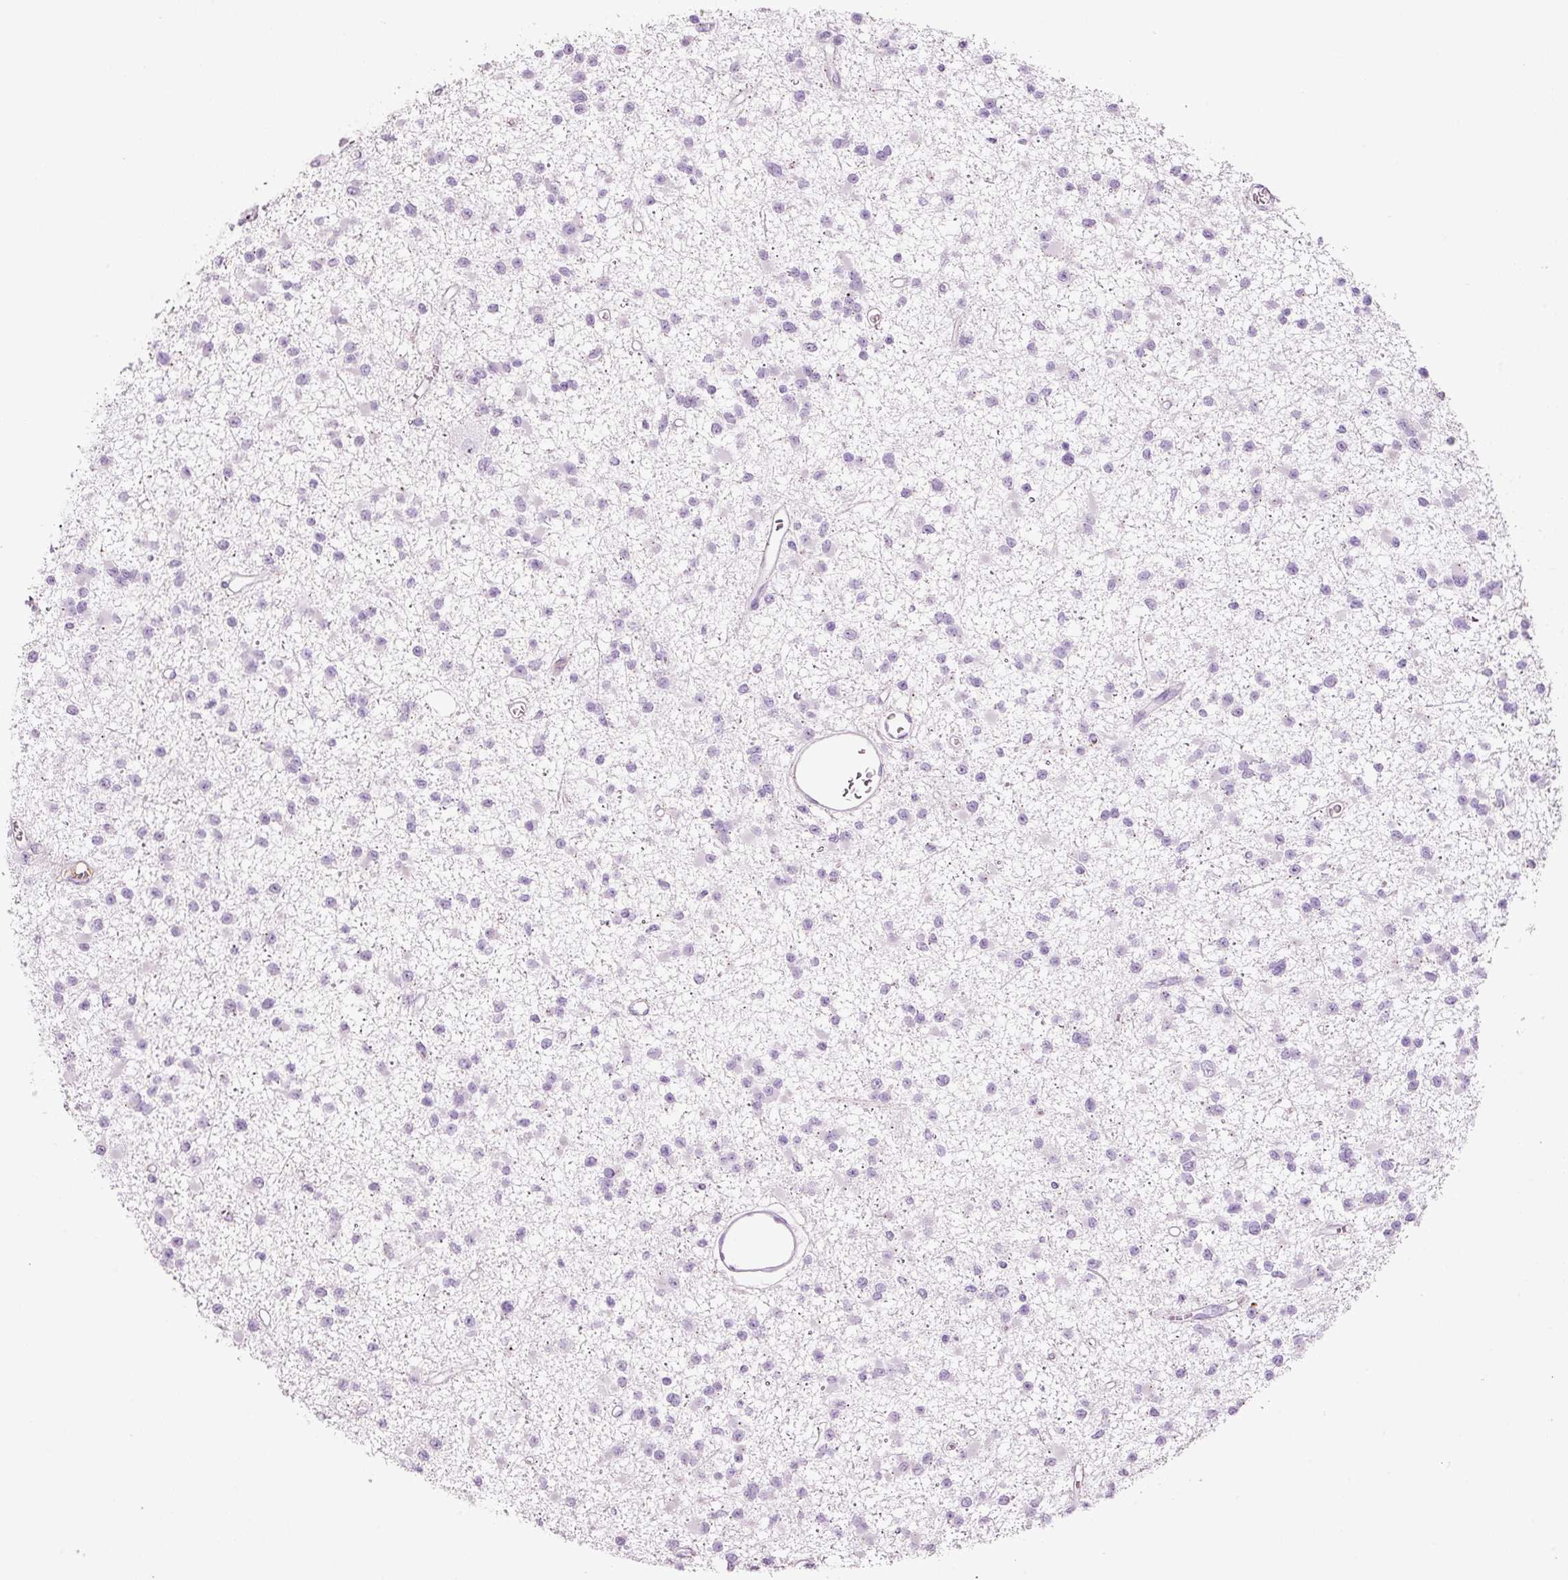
{"staining": {"intensity": "negative", "quantity": "none", "location": "none"}, "tissue": "glioma", "cell_type": "Tumor cells", "image_type": "cancer", "snomed": [{"axis": "morphology", "description": "Glioma, malignant, Low grade"}, {"axis": "topography", "description": "Brain"}], "caption": "The immunohistochemistry (IHC) histopathology image has no significant positivity in tumor cells of malignant glioma (low-grade) tissue. (Immunohistochemistry, brightfield microscopy, high magnification).", "gene": "KLF1", "patient": {"sex": "female", "age": 22}}